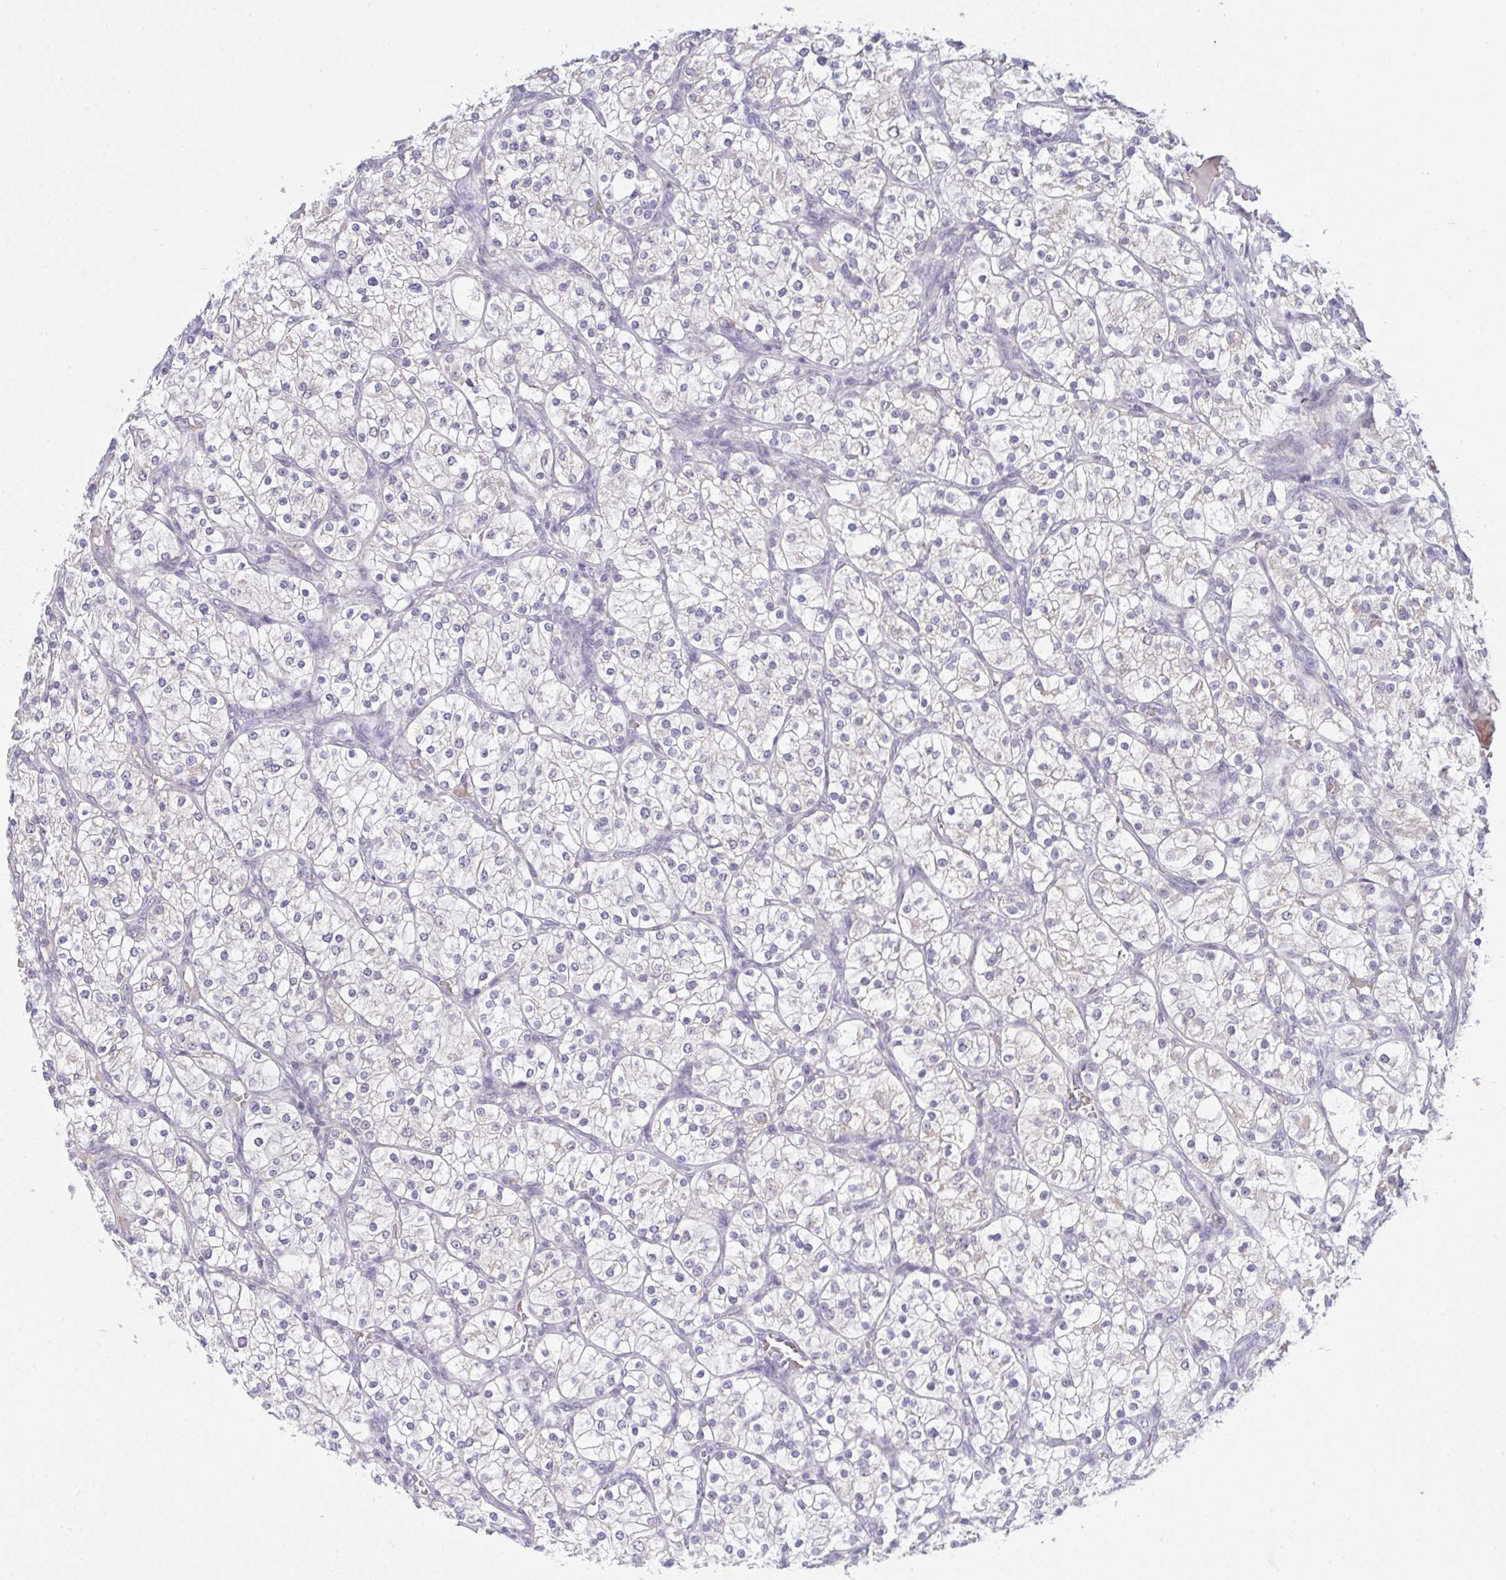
{"staining": {"intensity": "negative", "quantity": "none", "location": "none"}, "tissue": "renal cancer", "cell_type": "Tumor cells", "image_type": "cancer", "snomed": [{"axis": "morphology", "description": "Adenocarcinoma, NOS"}, {"axis": "topography", "description": "Kidney"}], "caption": "Immunohistochemical staining of renal cancer (adenocarcinoma) shows no significant expression in tumor cells. (Brightfield microscopy of DAB (3,3'-diaminobenzidine) immunohistochemistry at high magnification).", "gene": "ZNF784", "patient": {"sex": "male", "age": 80}}